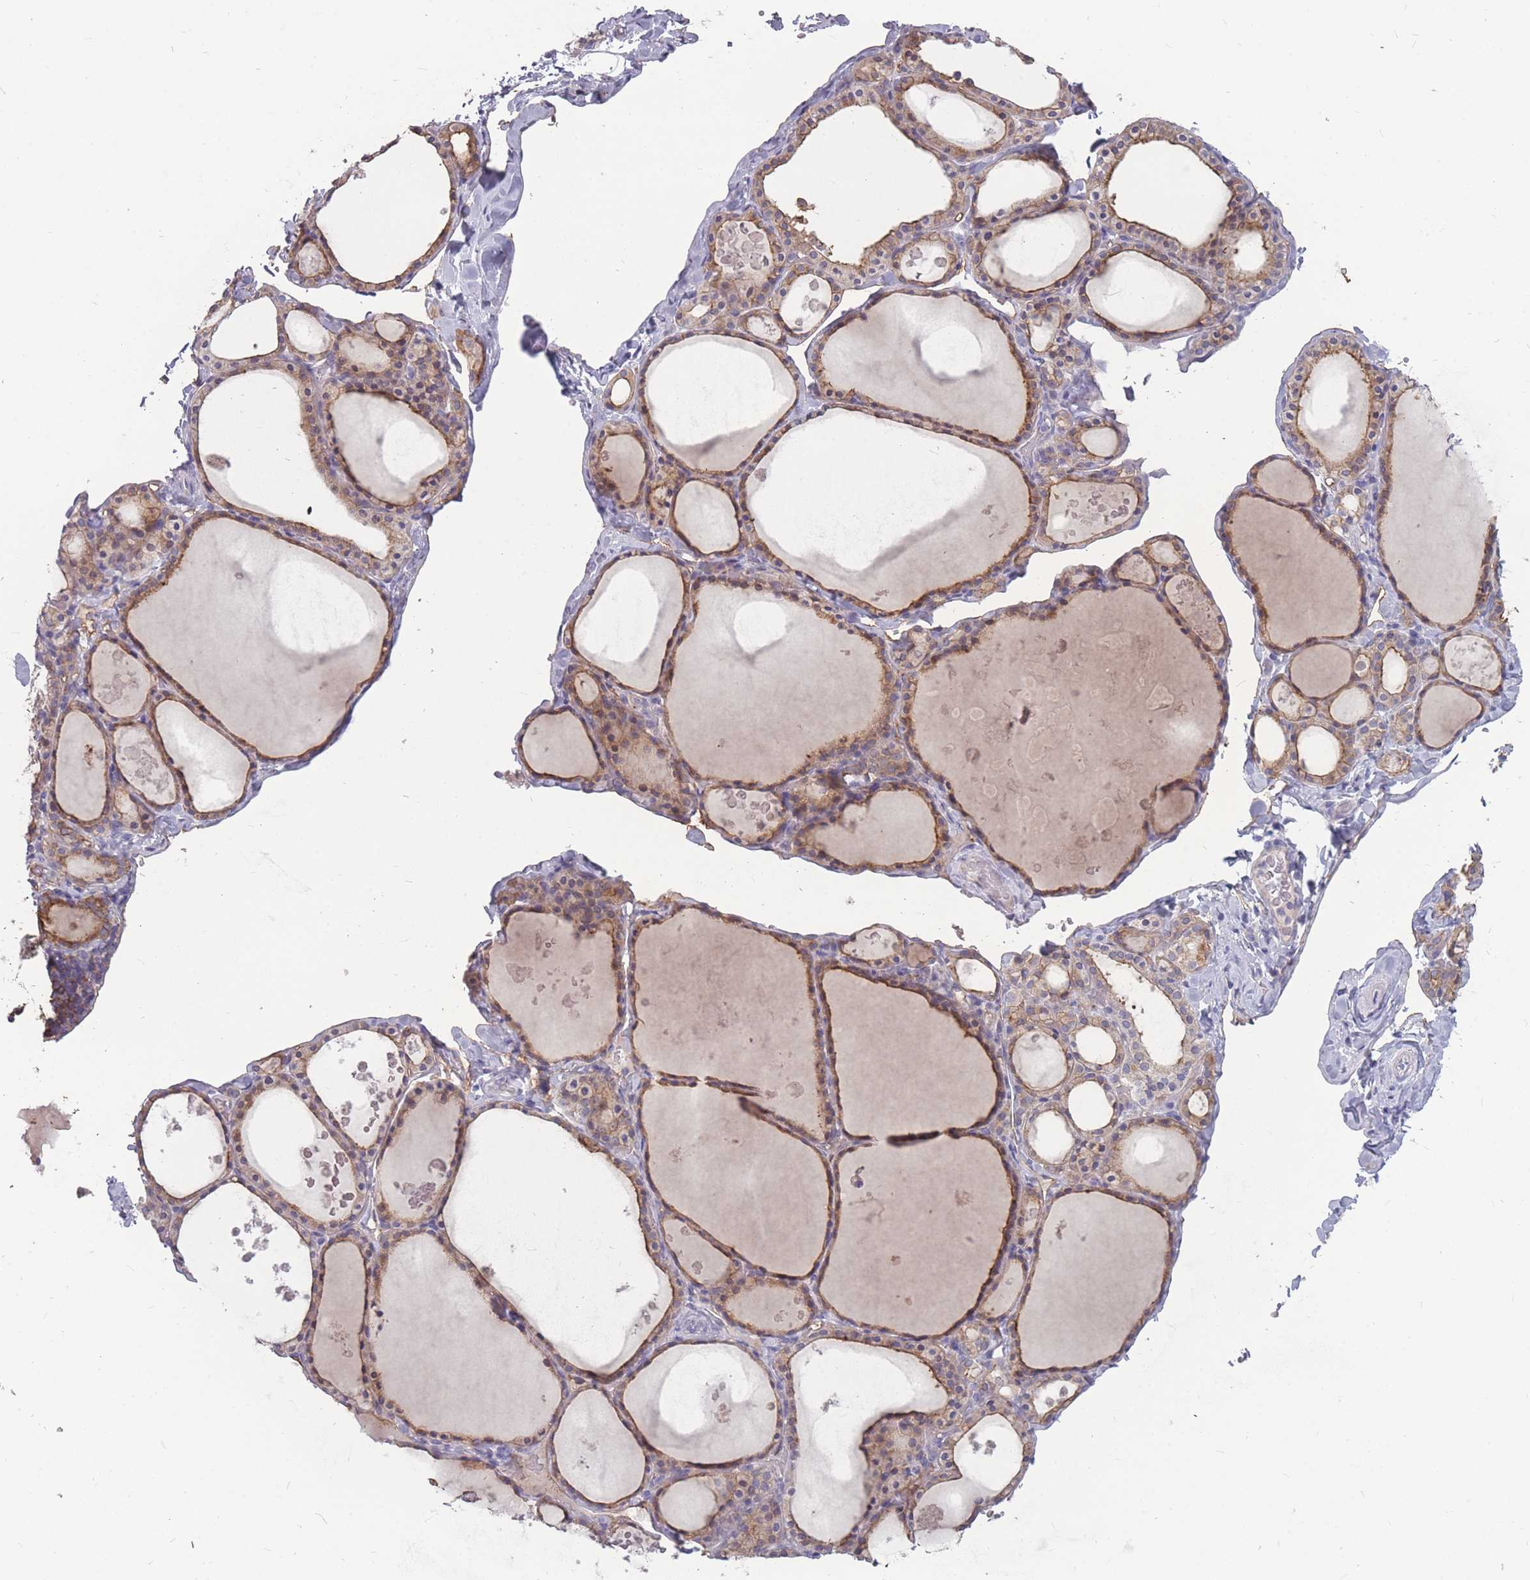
{"staining": {"intensity": "moderate", "quantity": "25%-75%", "location": "cytoplasmic/membranous"}, "tissue": "thyroid gland", "cell_type": "Glandular cells", "image_type": "normal", "snomed": [{"axis": "morphology", "description": "Normal tissue, NOS"}, {"axis": "topography", "description": "Thyroid gland"}], "caption": "Moderate cytoplasmic/membranous protein expression is appreciated in about 25%-75% of glandular cells in thyroid gland. (Brightfield microscopy of DAB IHC at high magnification).", "gene": "GNA11", "patient": {"sex": "male", "age": 56}}